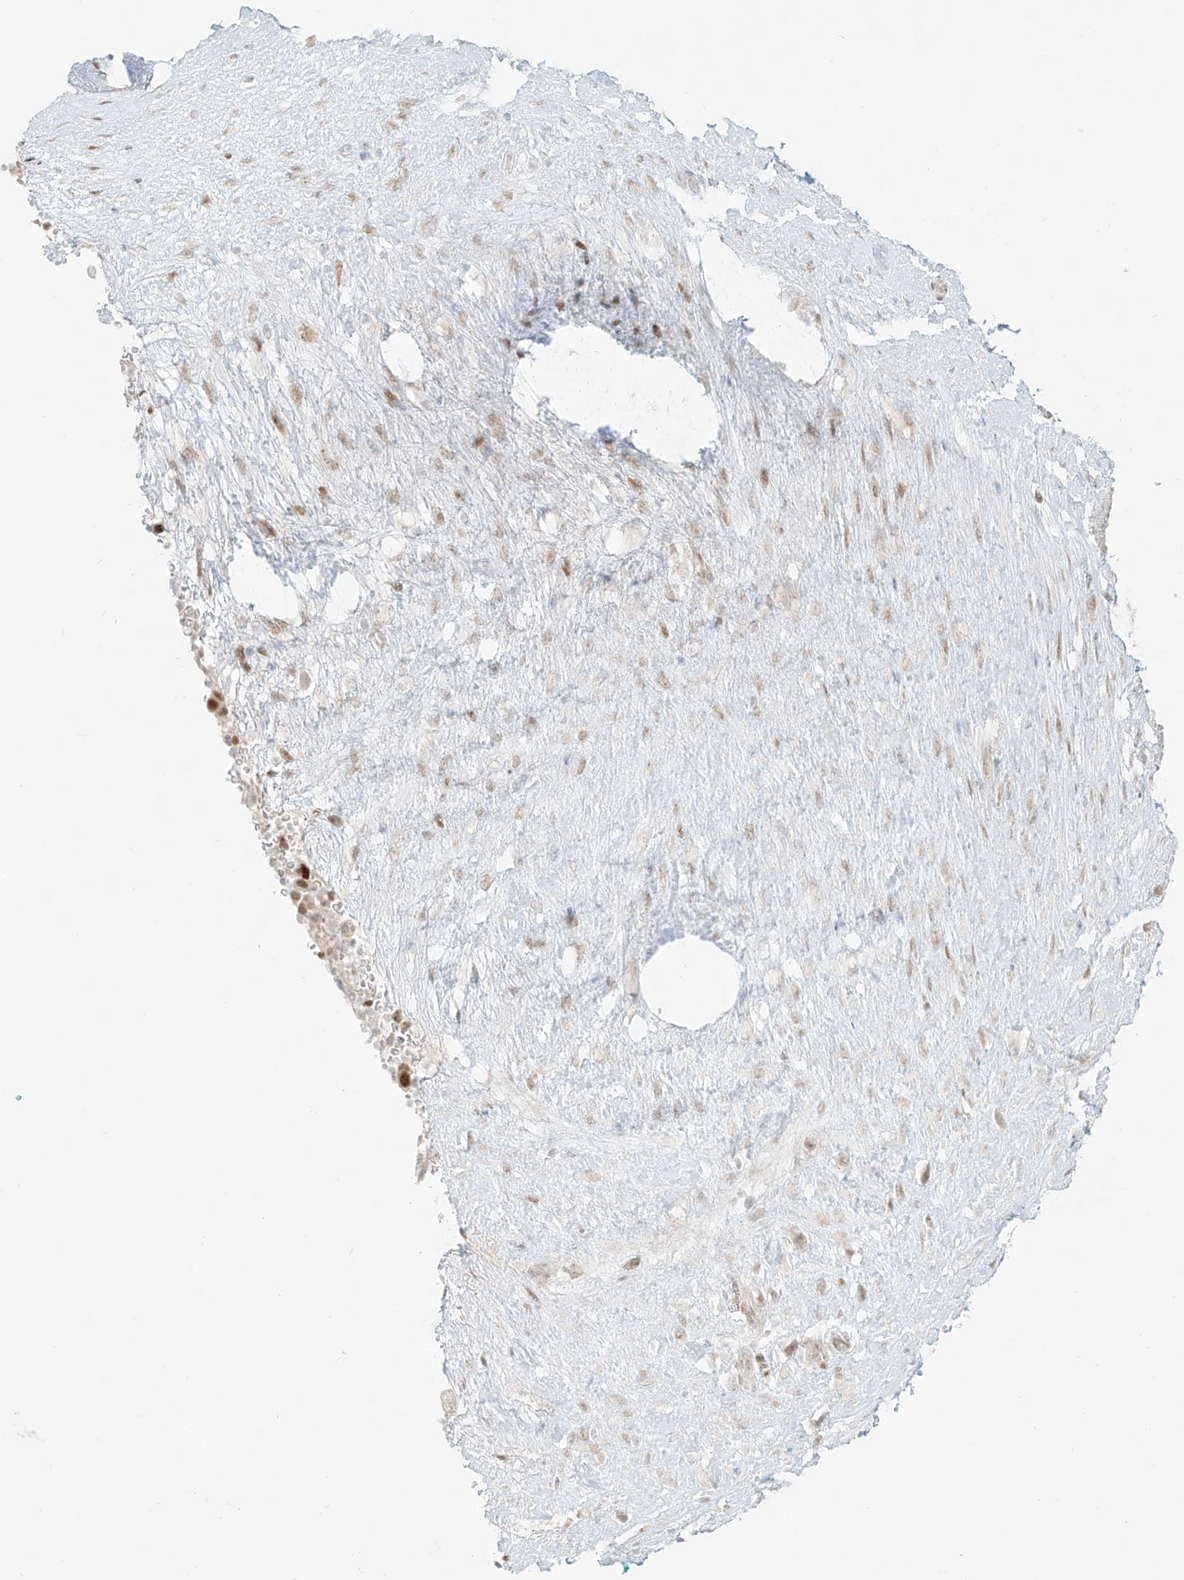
{"staining": {"intensity": "moderate", "quantity": ">75%", "location": "nuclear"}, "tissue": "pancreatic cancer", "cell_type": "Tumor cells", "image_type": "cancer", "snomed": [{"axis": "morphology", "description": "Adenocarcinoma, NOS"}, {"axis": "topography", "description": "Pancreas"}], "caption": "An image of human pancreatic cancer stained for a protein displays moderate nuclear brown staining in tumor cells.", "gene": "ZNF774", "patient": {"sex": "male", "age": 63}}